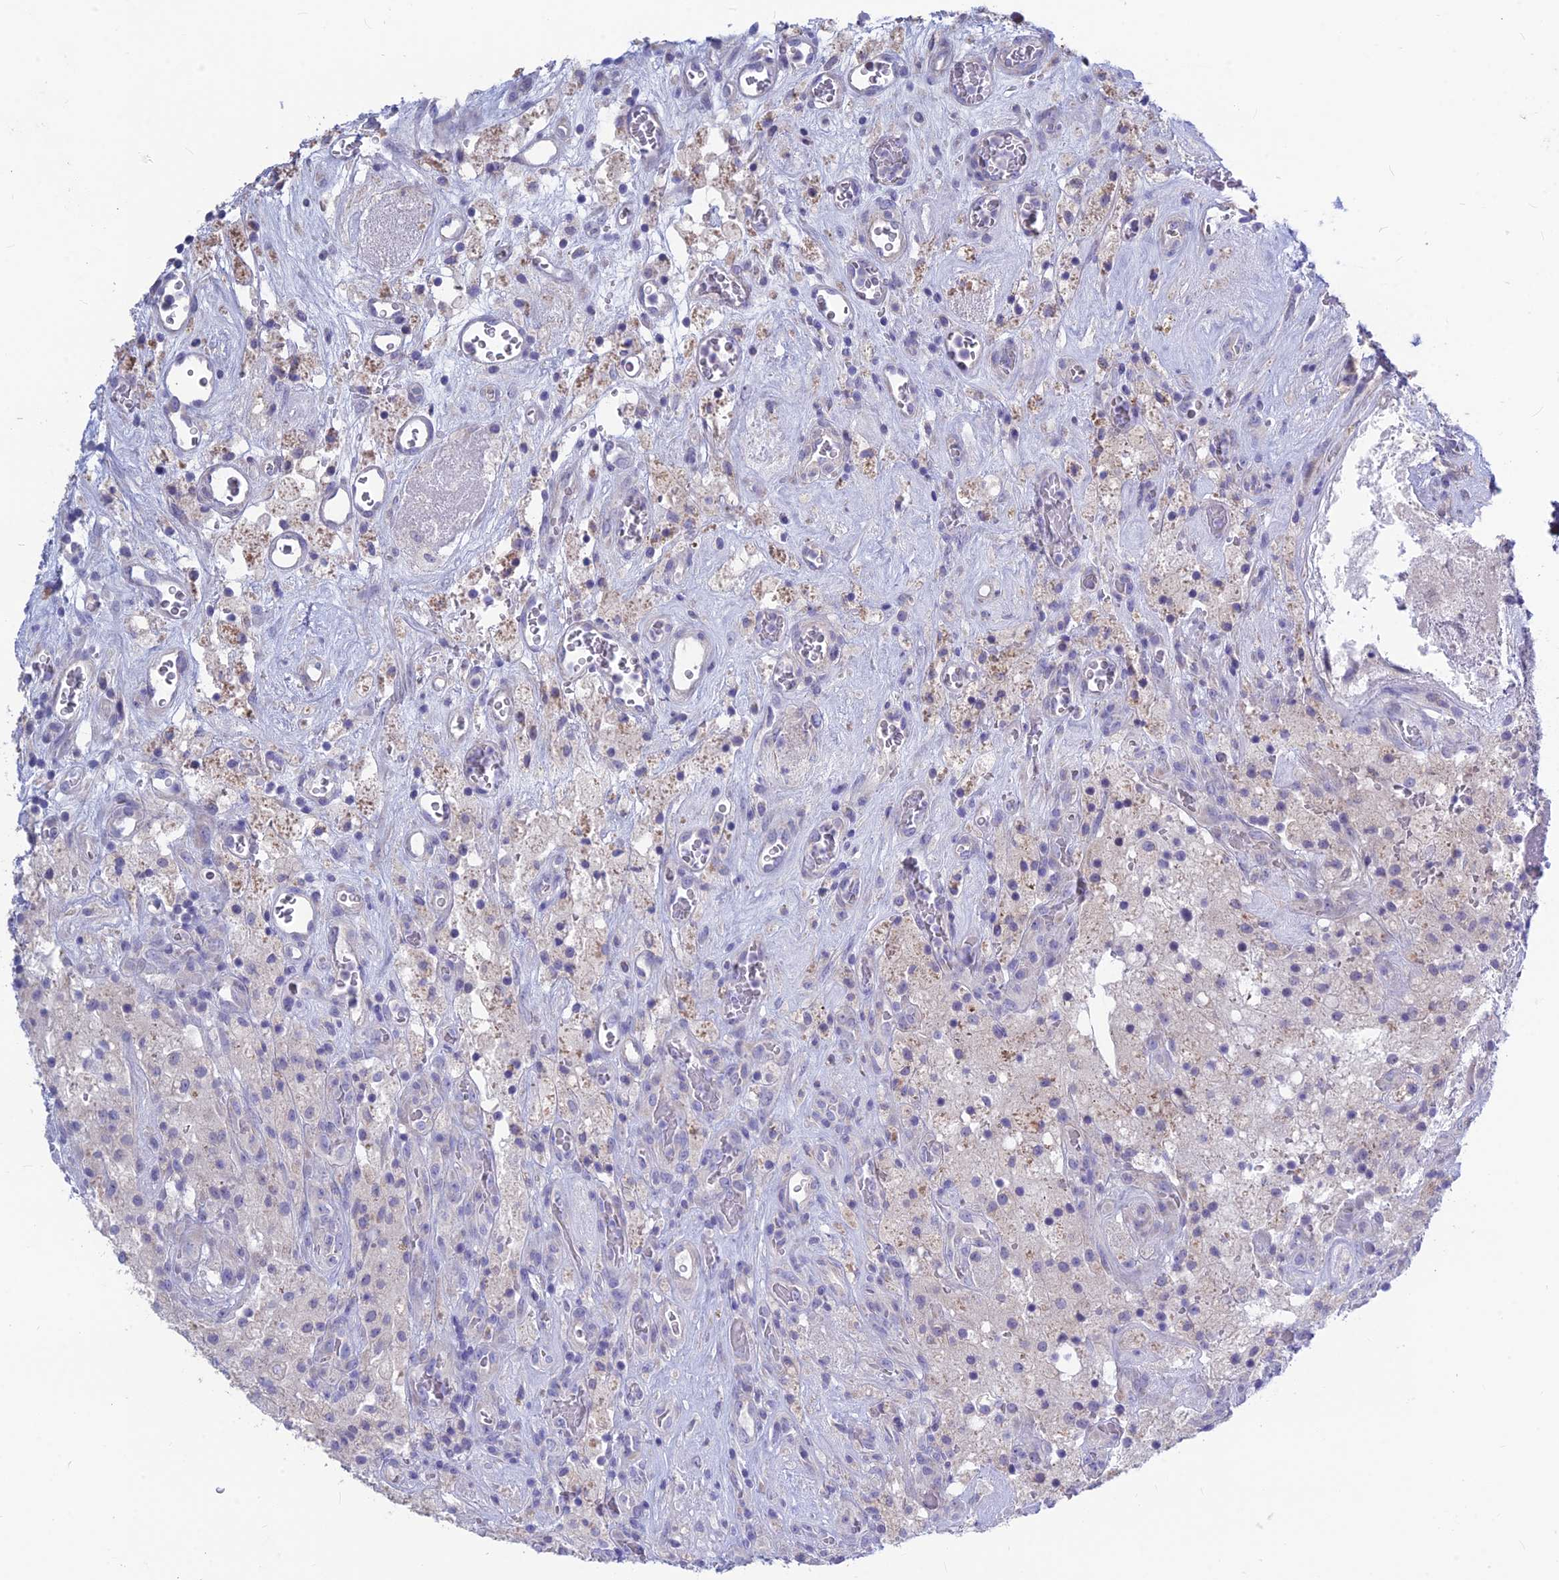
{"staining": {"intensity": "negative", "quantity": "none", "location": "none"}, "tissue": "glioma", "cell_type": "Tumor cells", "image_type": "cancer", "snomed": [{"axis": "morphology", "description": "Glioma, malignant, High grade"}, {"axis": "topography", "description": "Brain"}], "caption": "The immunohistochemistry photomicrograph has no significant staining in tumor cells of glioma tissue.", "gene": "SNTN", "patient": {"sex": "male", "age": 76}}